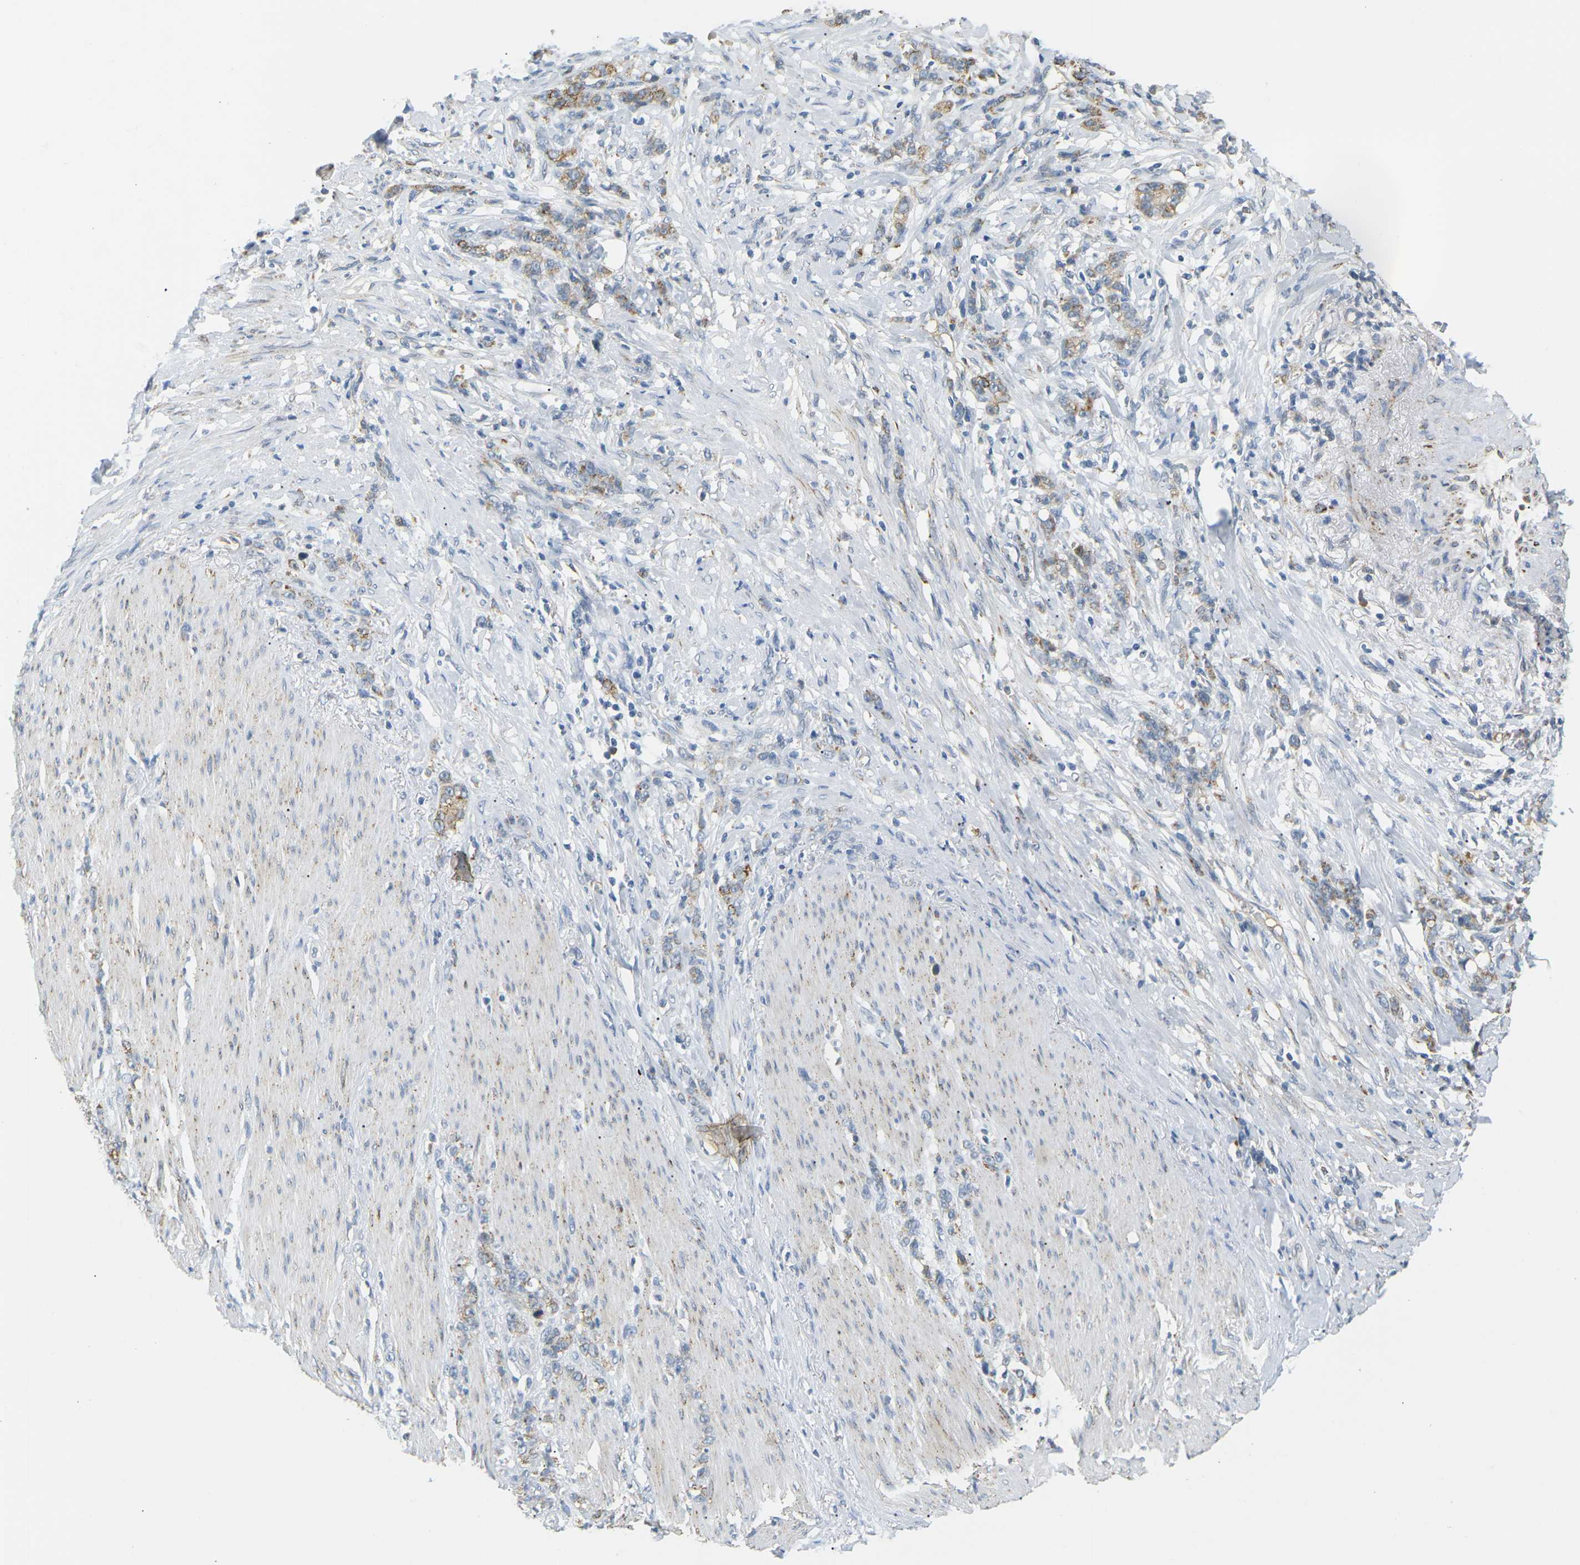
{"staining": {"intensity": "moderate", "quantity": "25%-75%", "location": "cytoplasmic/membranous"}, "tissue": "stomach cancer", "cell_type": "Tumor cells", "image_type": "cancer", "snomed": [{"axis": "morphology", "description": "Adenocarcinoma, NOS"}, {"axis": "topography", "description": "Stomach, lower"}], "caption": "Stomach cancer (adenocarcinoma) tissue reveals moderate cytoplasmic/membranous positivity in approximately 25%-75% of tumor cells, visualized by immunohistochemistry. (IHC, brightfield microscopy, high magnification).", "gene": "CD300E", "patient": {"sex": "male", "age": 88}}